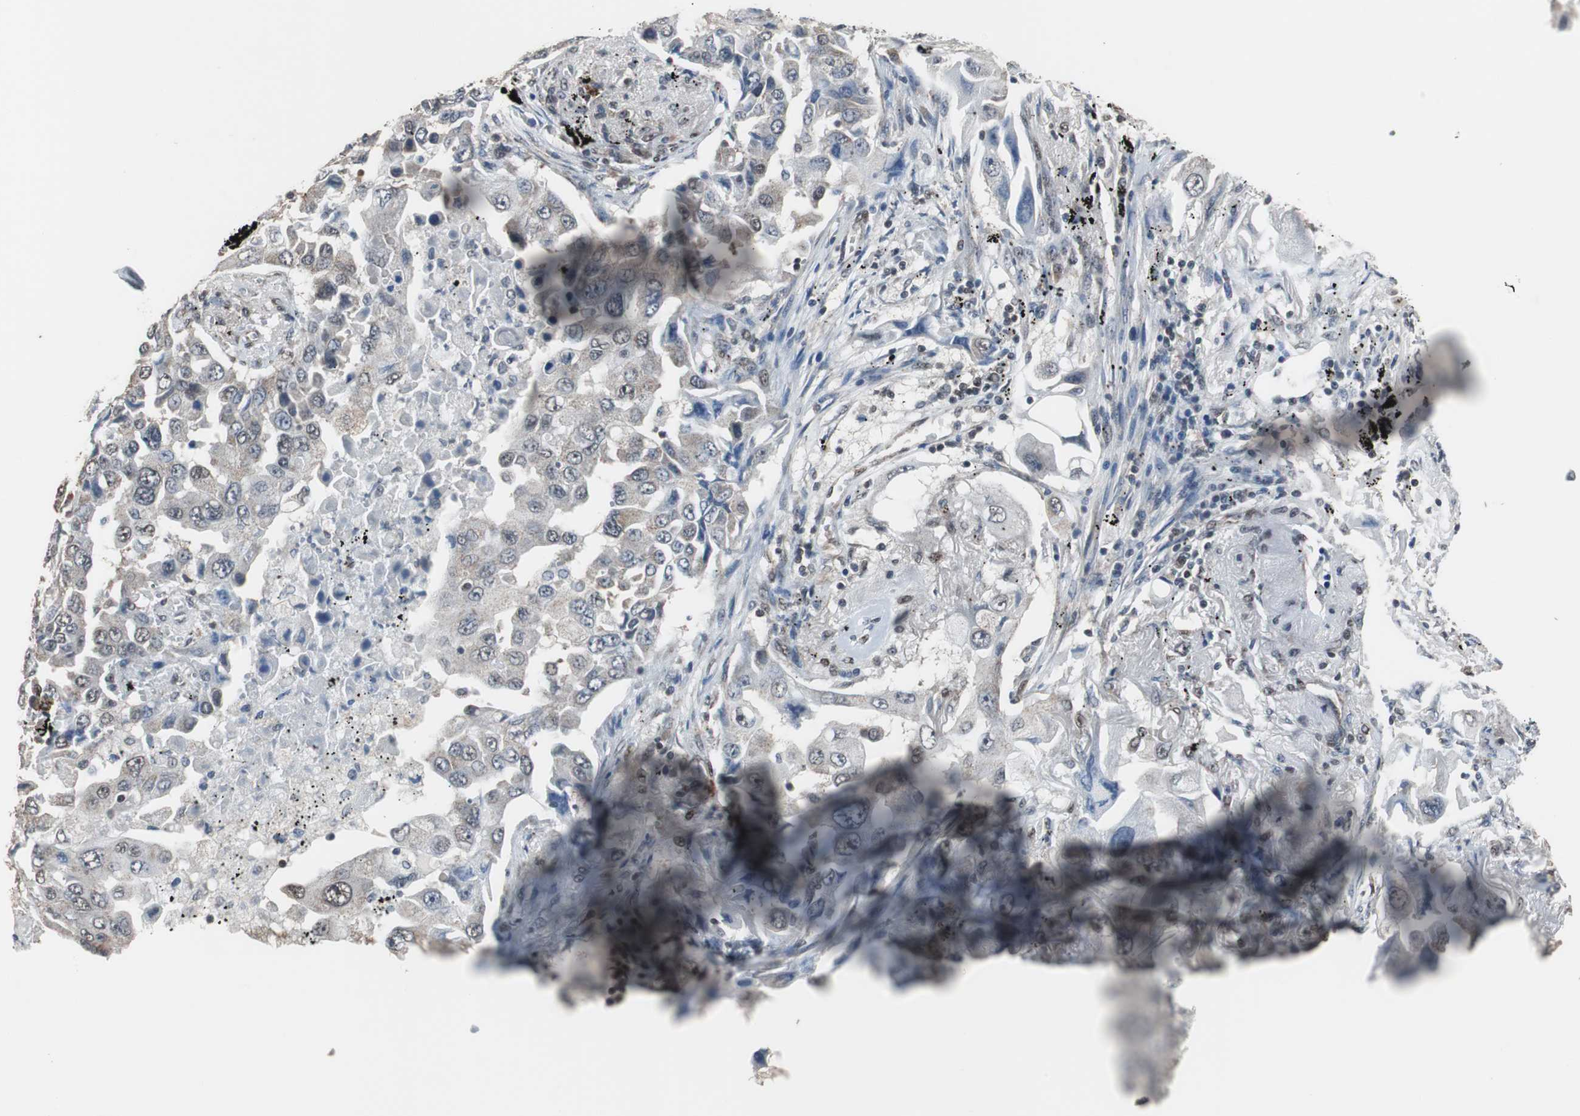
{"staining": {"intensity": "negative", "quantity": "none", "location": "none"}, "tissue": "lung cancer", "cell_type": "Tumor cells", "image_type": "cancer", "snomed": [{"axis": "morphology", "description": "Adenocarcinoma, NOS"}, {"axis": "topography", "description": "Lung"}], "caption": "Tumor cells show no significant protein expression in lung adenocarcinoma. (IHC, brightfield microscopy, high magnification).", "gene": "ZHX2", "patient": {"sex": "female", "age": 65}}